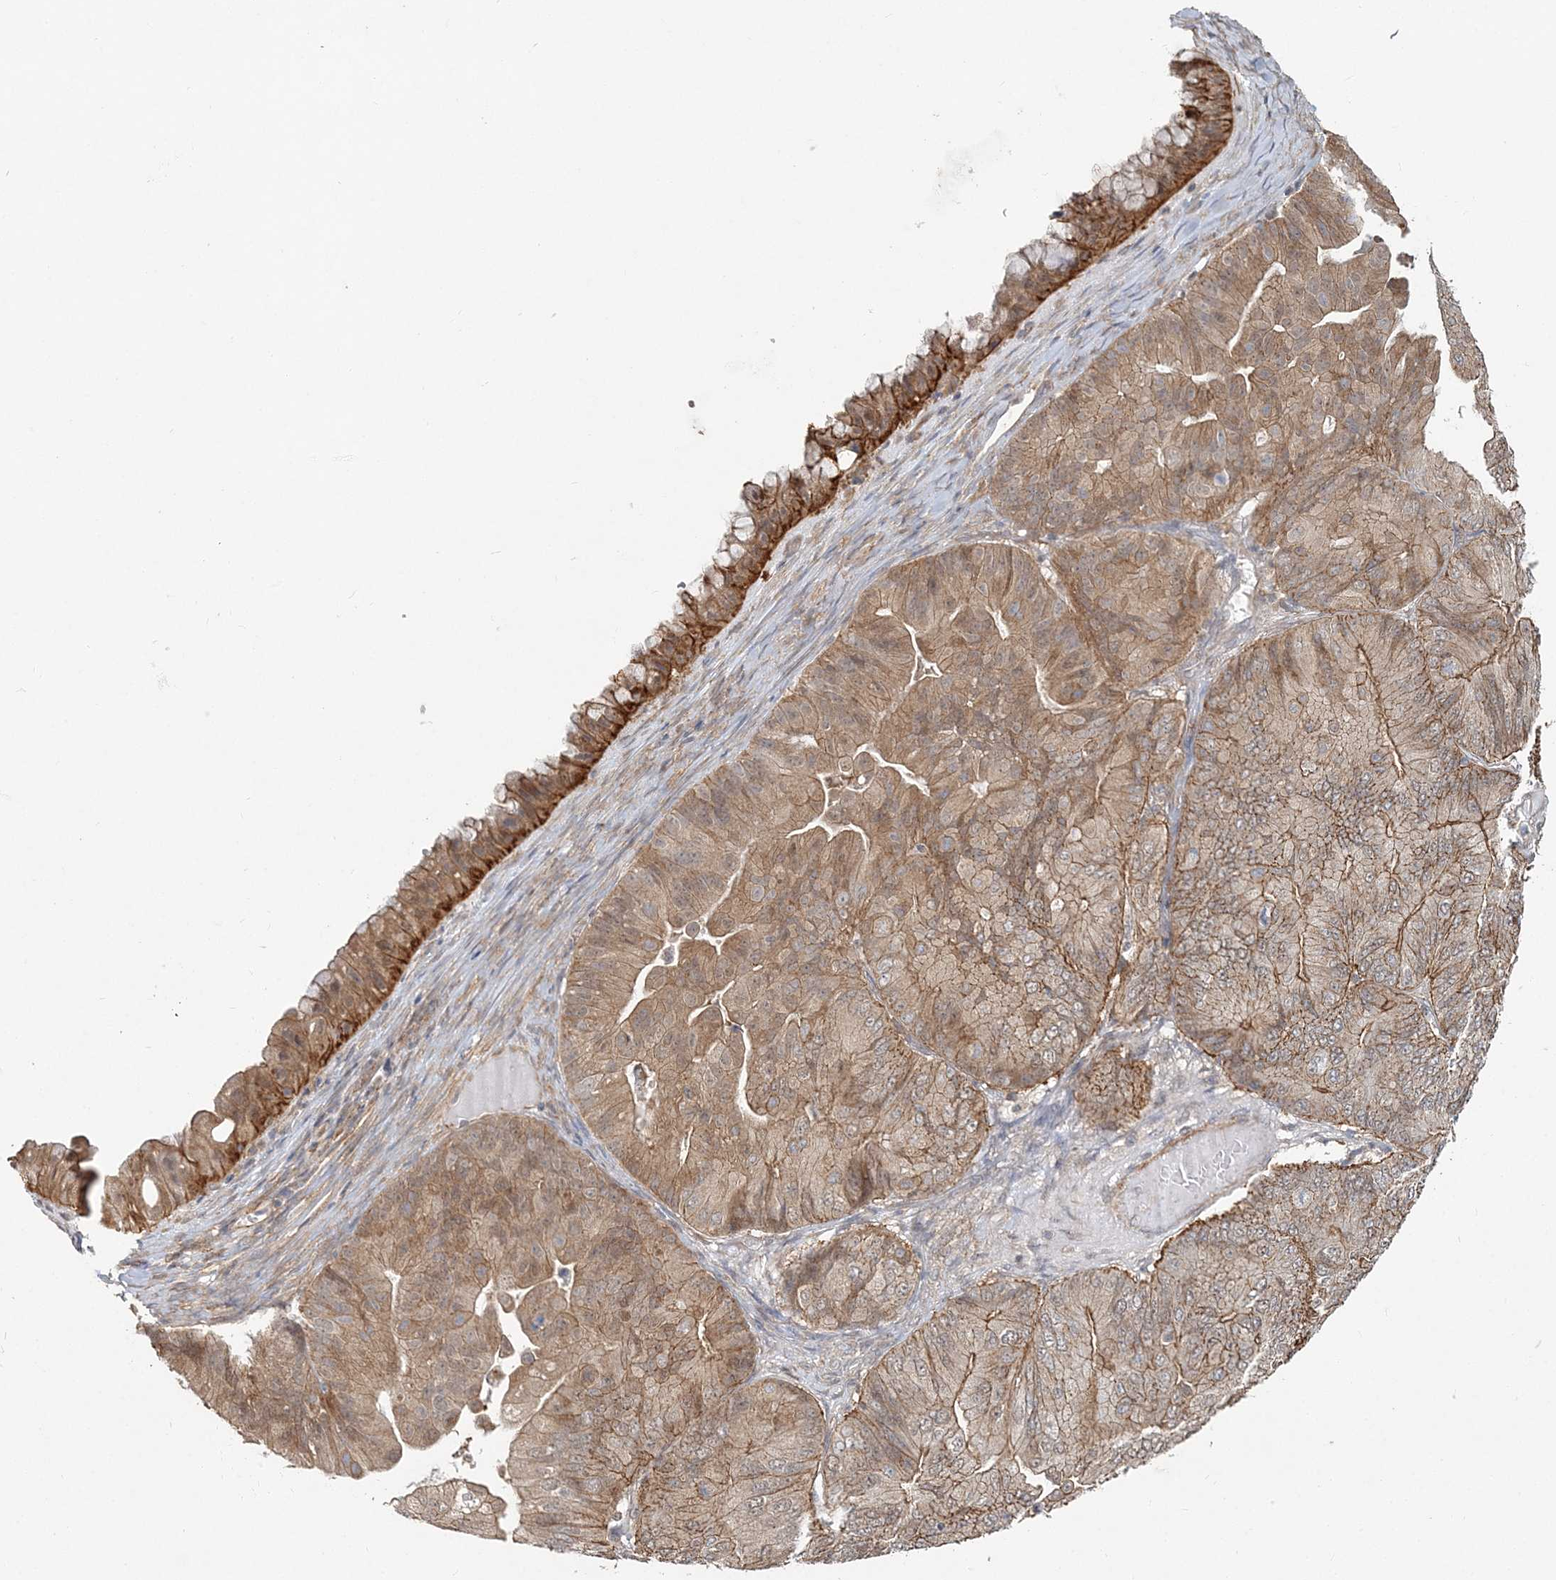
{"staining": {"intensity": "moderate", "quantity": "25%-75%", "location": "cytoplasmic/membranous"}, "tissue": "ovarian cancer", "cell_type": "Tumor cells", "image_type": "cancer", "snomed": [{"axis": "morphology", "description": "Cystadenocarcinoma, mucinous, NOS"}, {"axis": "topography", "description": "Ovary"}], "caption": "Immunohistochemistry (IHC) histopathology image of ovarian cancer stained for a protein (brown), which displays medium levels of moderate cytoplasmic/membranous expression in about 25%-75% of tumor cells.", "gene": "MAT2B", "patient": {"sex": "female", "age": 61}}